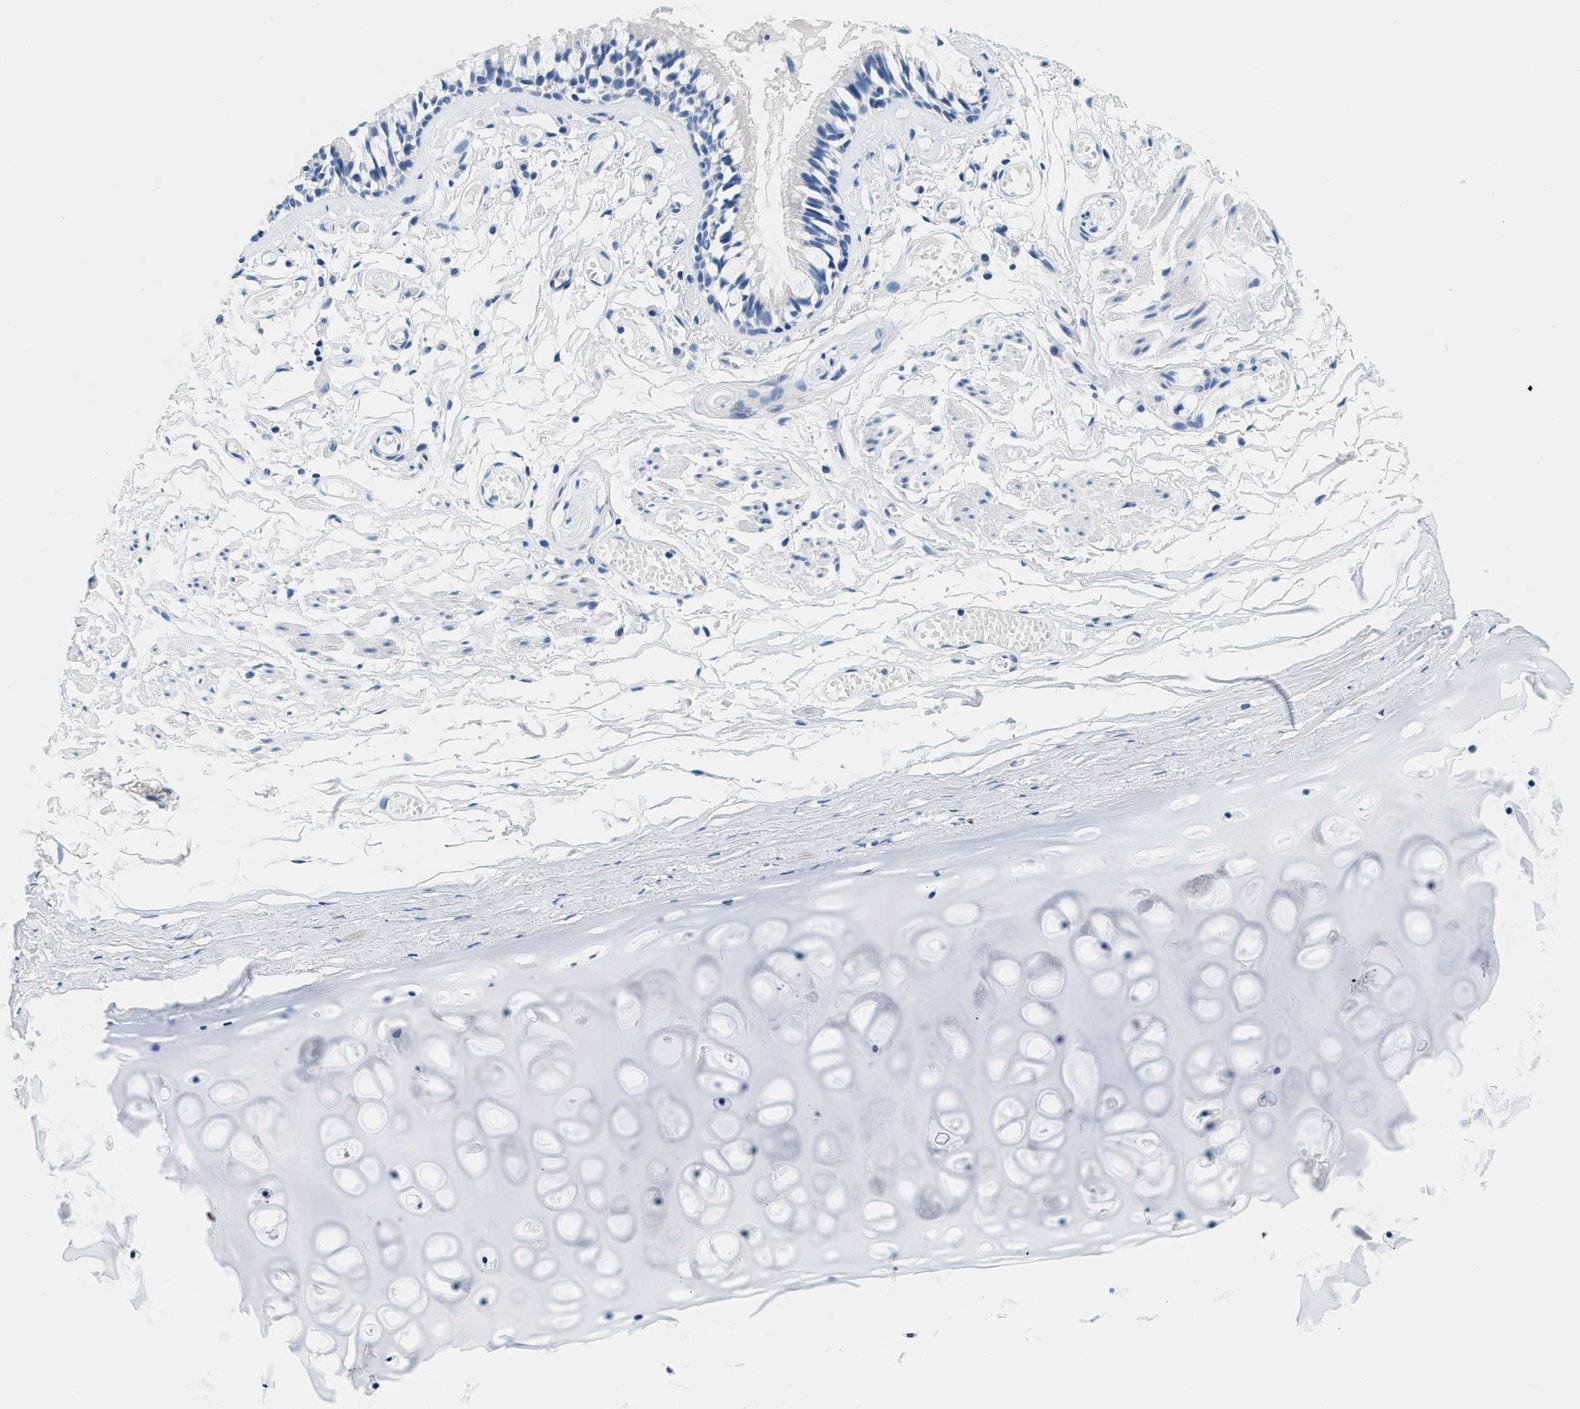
{"staining": {"intensity": "negative", "quantity": "none", "location": "none"}, "tissue": "bronchus", "cell_type": "Respiratory epithelial cells", "image_type": "normal", "snomed": [{"axis": "morphology", "description": "Normal tissue, NOS"}, {"axis": "morphology", "description": "Inflammation, NOS"}, {"axis": "topography", "description": "Cartilage tissue"}, {"axis": "topography", "description": "Lung"}], "caption": "An immunohistochemistry photomicrograph of unremarkable bronchus is shown. There is no staining in respiratory epithelial cells of bronchus. (DAB (3,3'-diaminobenzidine) immunohistochemistry (IHC), high magnification).", "gene": "GSTM3", "patient": {"sex": "male", "age": 71}}